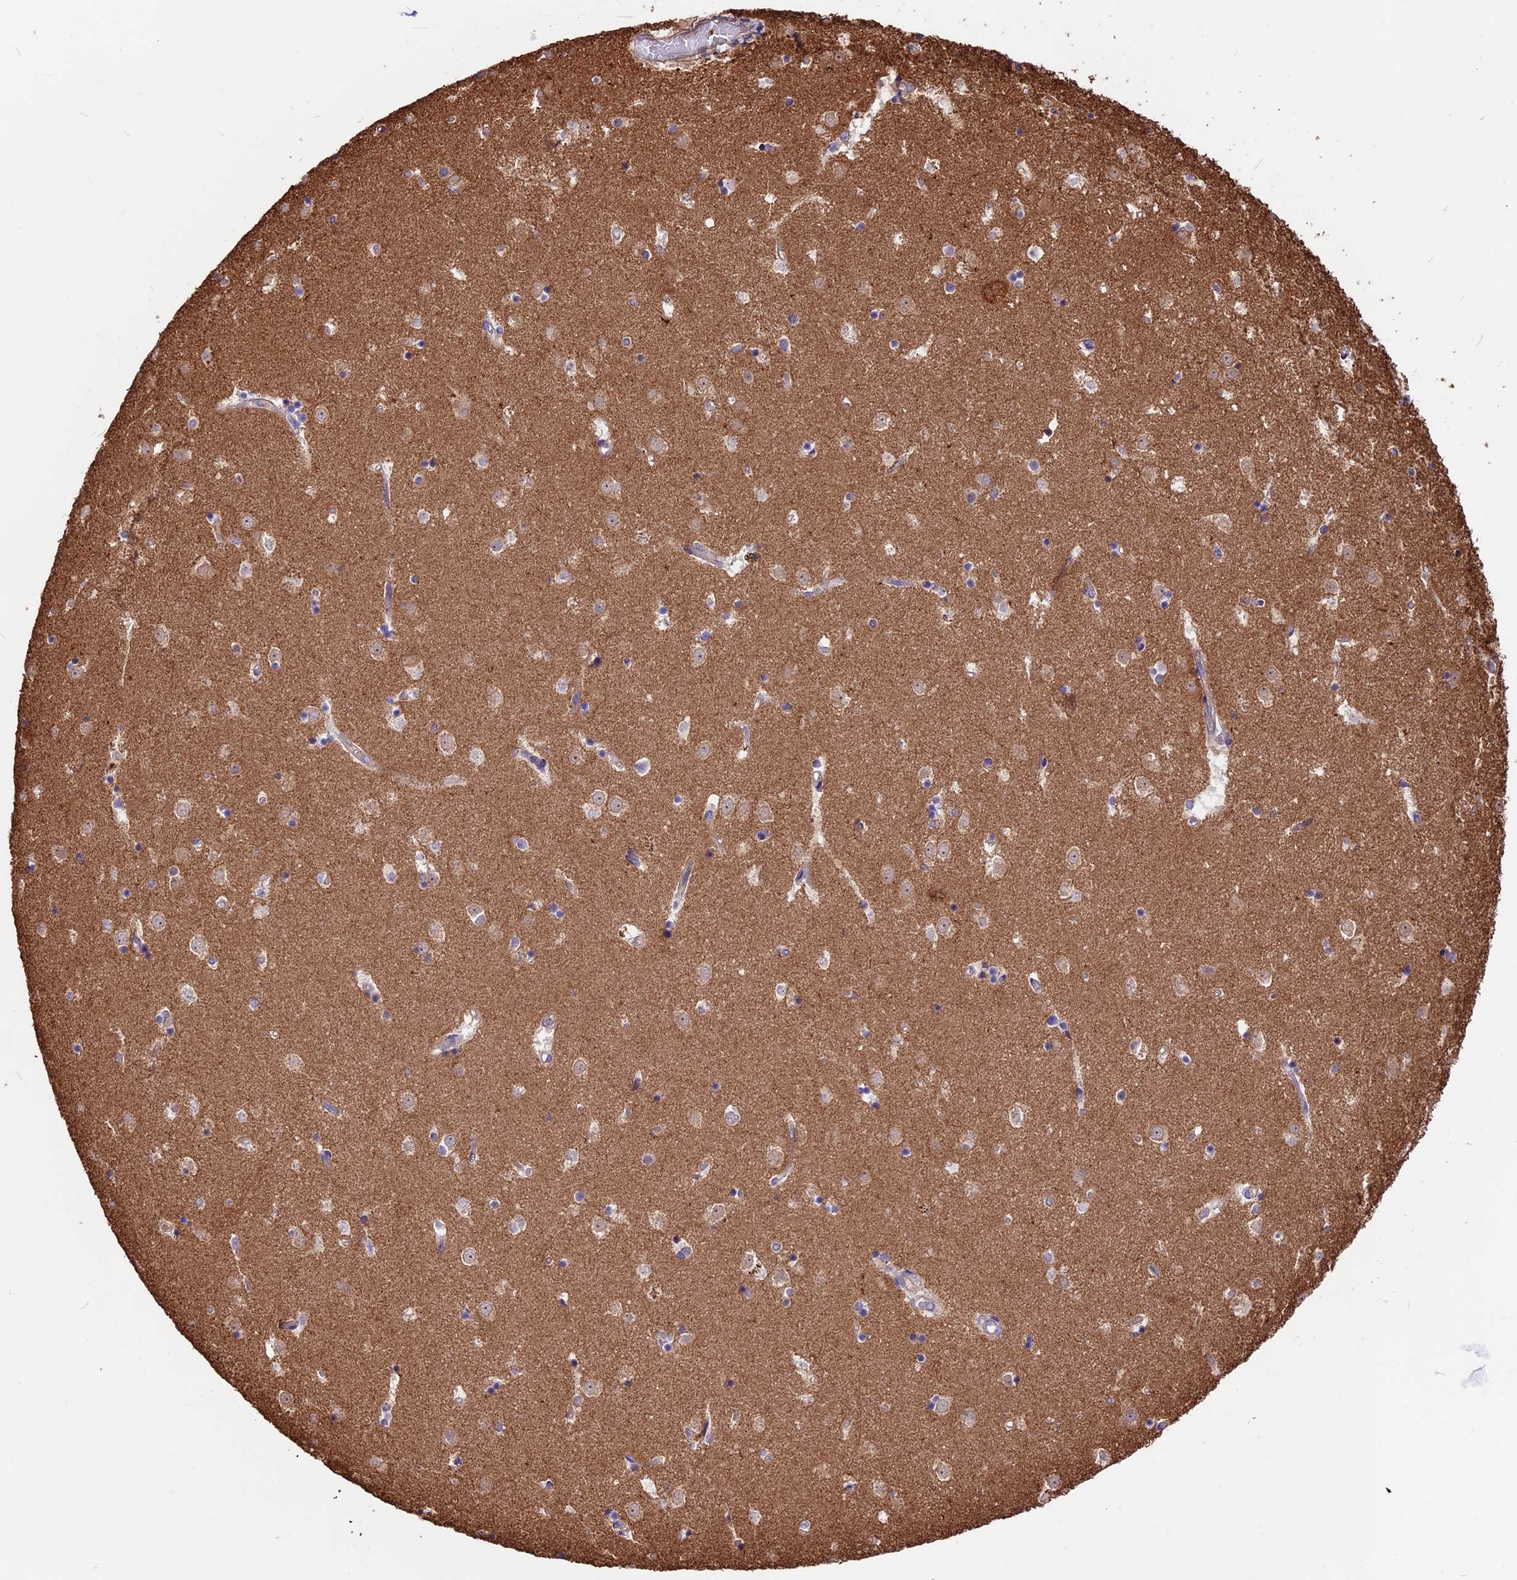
{"staining": {"intensity": "weak", "quantity": "<25%", "location": "cytoplasmic/membranous"}, "tissue": "caudate", "cell_type": "Glial cells", "image_type": "normal", "snomed": [{"axis": "morphology", "description": "Normal tissue, NOS"}, {"axis": "topography", "description": "Lateral ventricle wall"}], "caption": "Immunohistochemistry (IHC) image of benign caudate: human caudate stained with DAB displays no significant protein staining in glial cells. (DAB immunohistochemistry (IHC), high magnification).", "gene": "ANO3", "patient": {"sex": "female", "age": 52}}